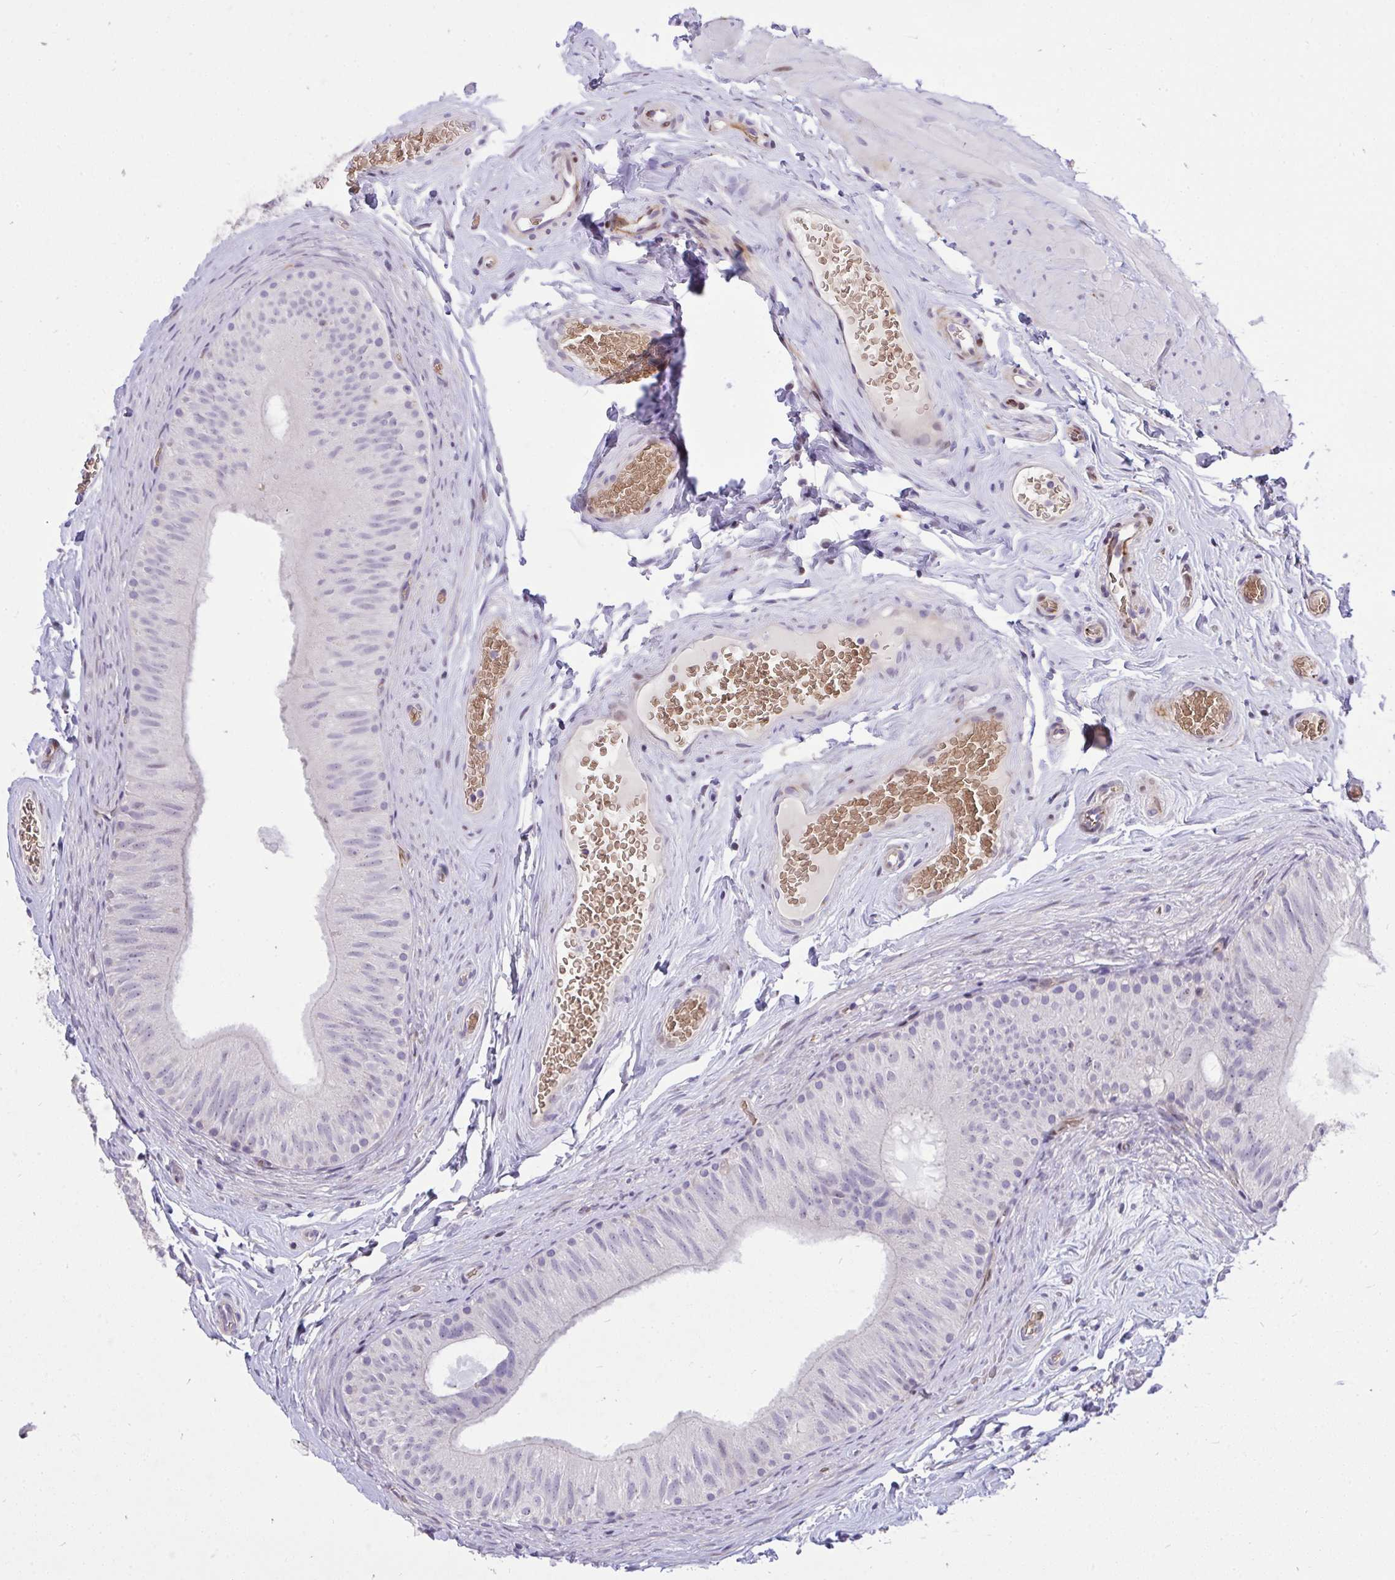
{"staining": {"intensity": "weak", "quantity": "<25%", "location": "nuclear"}, "tissue": "epididymis", "cell_type": "Glandular cells", "image_type": "normal", "snomed": [{"axis": "morphology", "description": "Normal tissue, NOS"}, {"axis": "topography", "description": "Epididymis, spermatic cord, NOS"}, {"axis": "topography", "description": "Epididymis"}], "caption": "High power microscopy image of an immunohistochemistry photomicrograph of normal epididymis, revealing no significant expression in glandular cells.", "gene": "PLPPR3", "patient": {"sex": "male", "age": 31}}